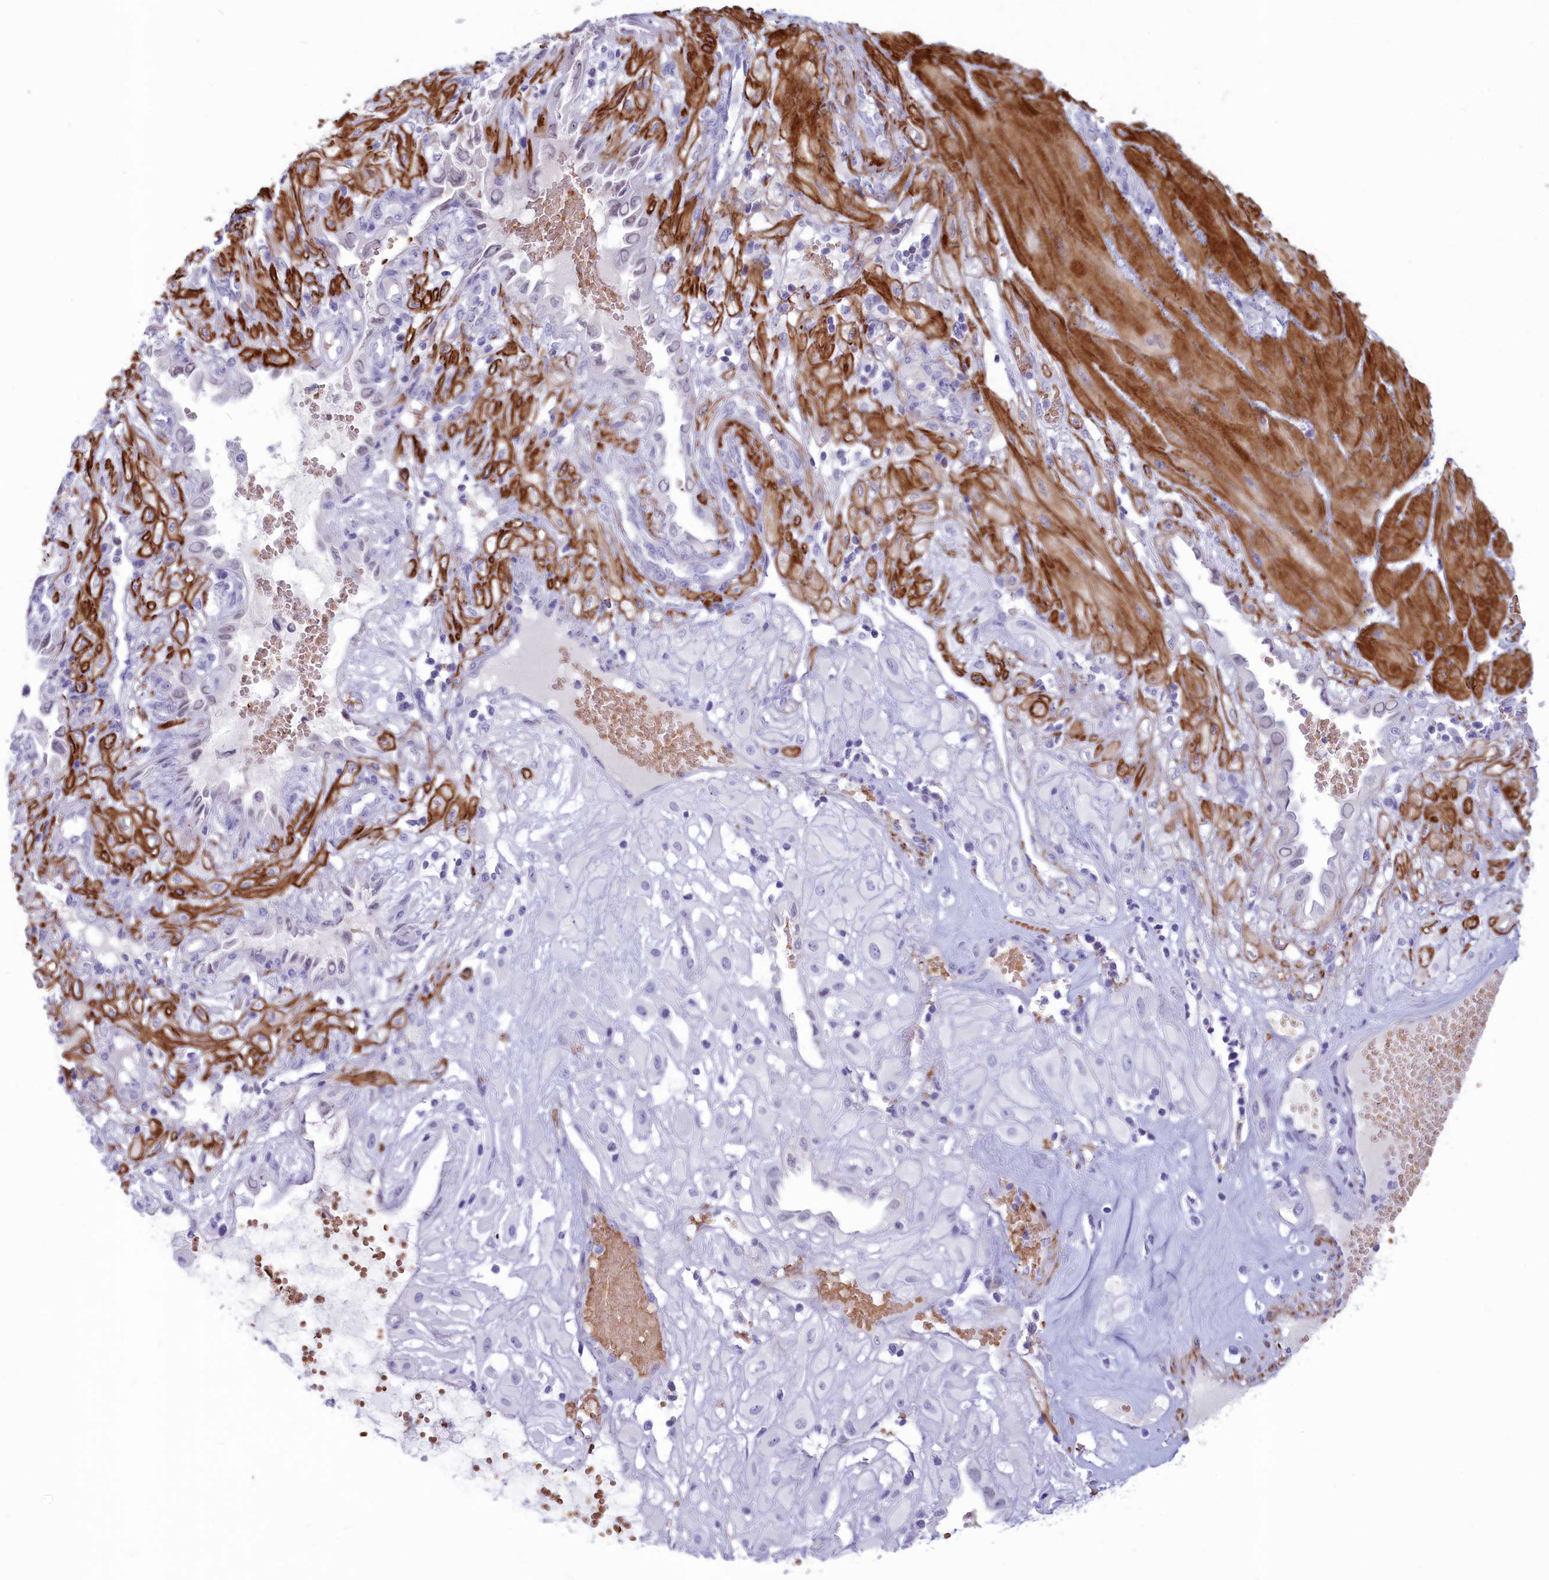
{"staining": {"intensity": "negative", "quantity": "none", "location": "none"}, "tissue": "cervical cancer", "cell_type": "Tumor cells", "image_type": "cancer", "snomed": [{"axis": "morphology", "description": "Squamous cell carcinoma, NOS"}, {"axis": "topography", "description": "Cervix"}], "caption": "Cervical cancer (squamous cell carcinoma) was stained to show a protein in brown. There is no significant positivity in tumor cells.", "gene": "GAPDHS", "patient": {"sex": "female", "age": 36}}